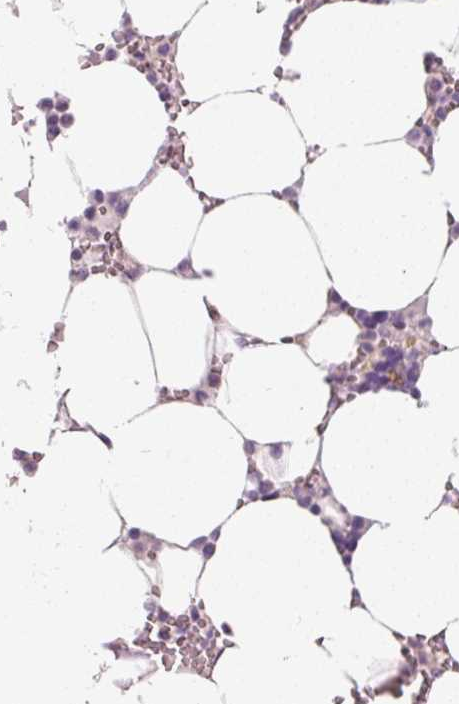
{"staining": {"intensity": "negative", "quantity": "none", "location": "none"}, "tissue": "bone marrow", "cell_type": "Hematopoietic cells", "image_type": "normal", "snomed": [{"axis": "morphology", "description": "Normal tissue, NOS"}, {"axis": "topography", "description": "Bone marrow"}], "caption": "Immunohistochemical staining of benign bone marrow demonstrates no significant staining in hematopoietic cells. (DAB IHC with hematoxylin counter stain).", "gene": "MUC5AC", "patient": {"sex": "male", "age": 64}}